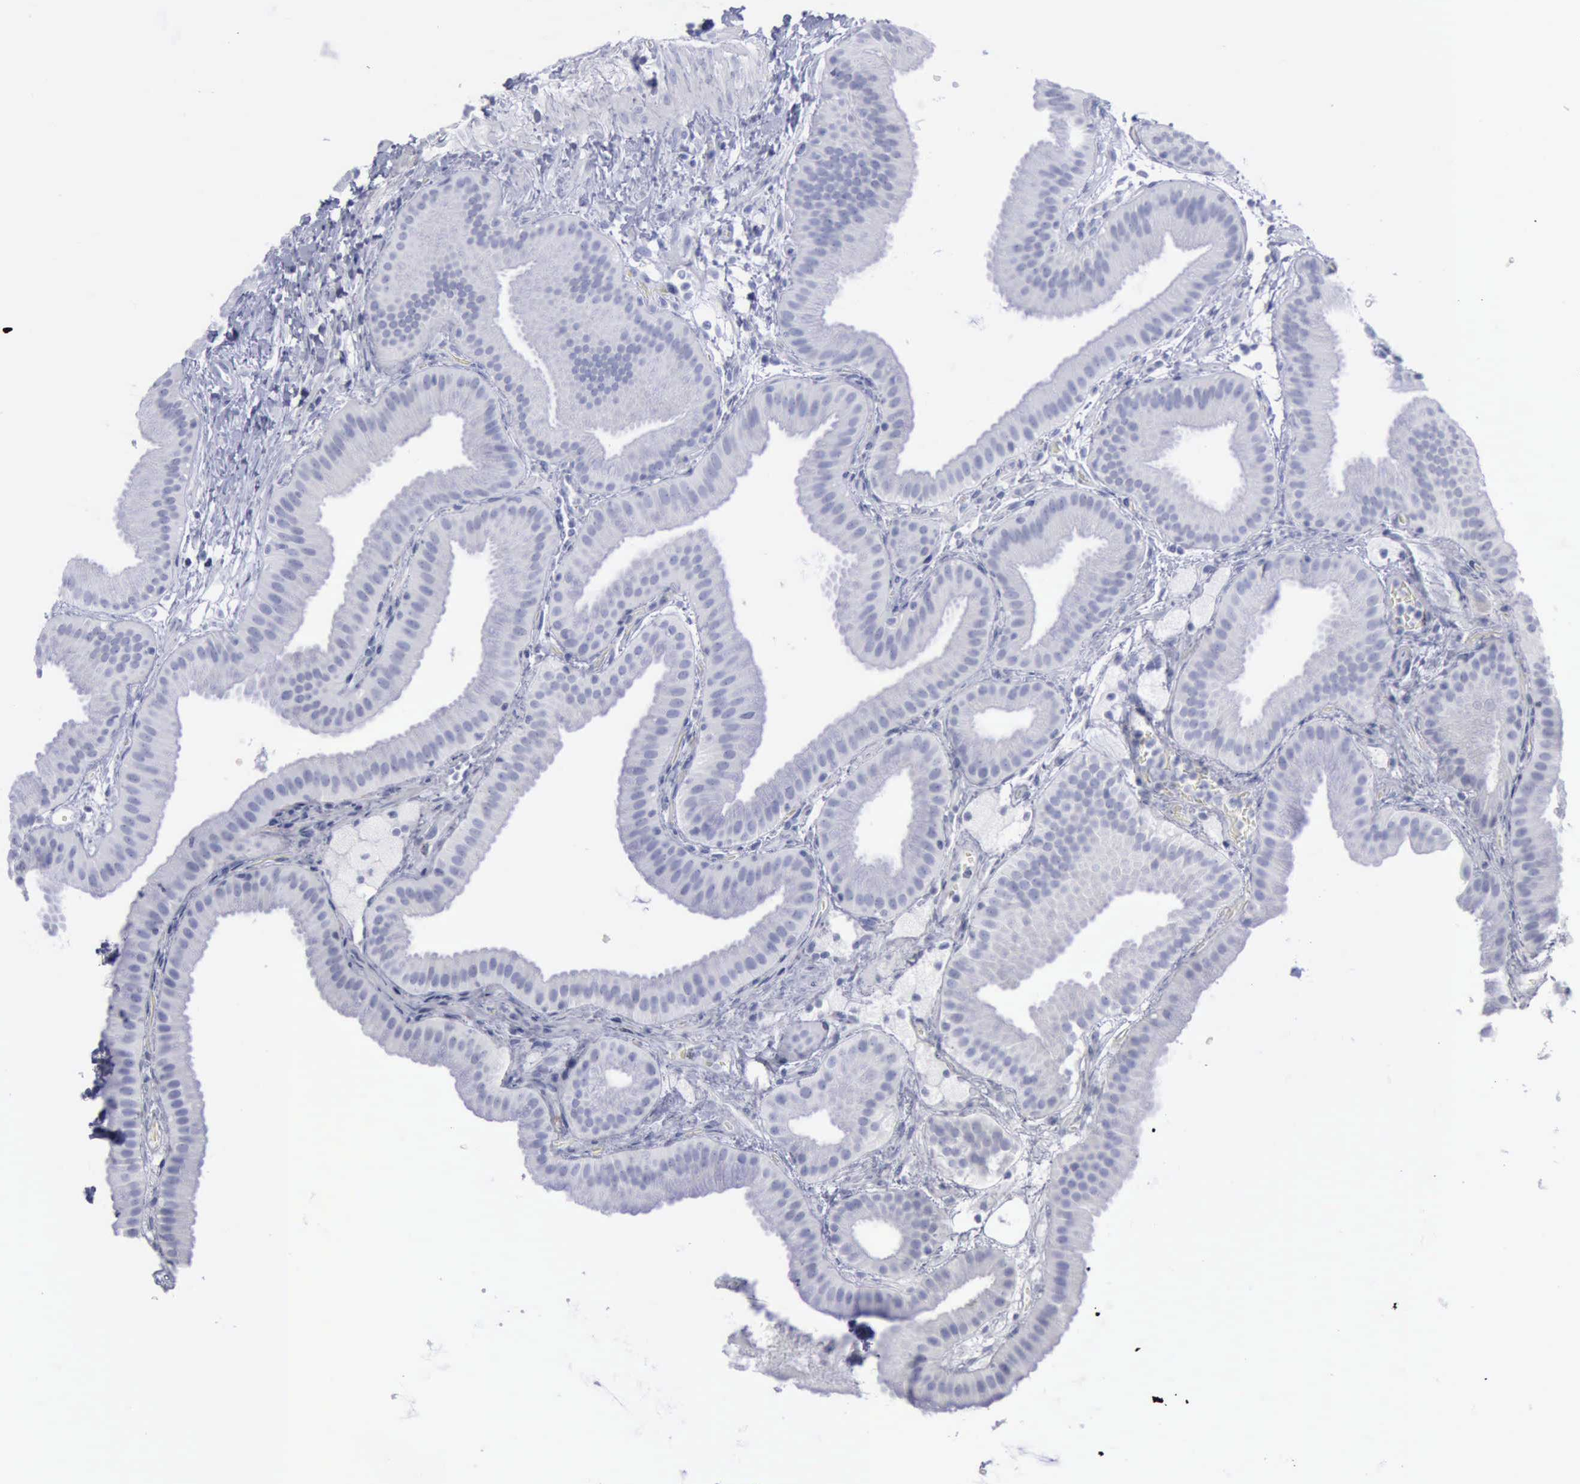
{"staining": {"intensity": "negative", "quantity": "none", "location": "none"}, "tissue": "gallbladder", "cell_type": "Glandular cells", "image_type": "normal", "snomed": [{"axis": "morphology", "description": "Normal tissue, NOS"}, {"axis": "topography", "description": "Gallbladder"}], "caption": "IHC photomicrograph of unremarkable gallbladder: gallbladder stained with DAB shows no significant protein staining in glandular cells. (Brightfield microscopy of DAB (3,3'-diaminobenzidine) IHC at high magnification).", "gene": "KRT13", "patient": {"sex": "female", "age": 63}}